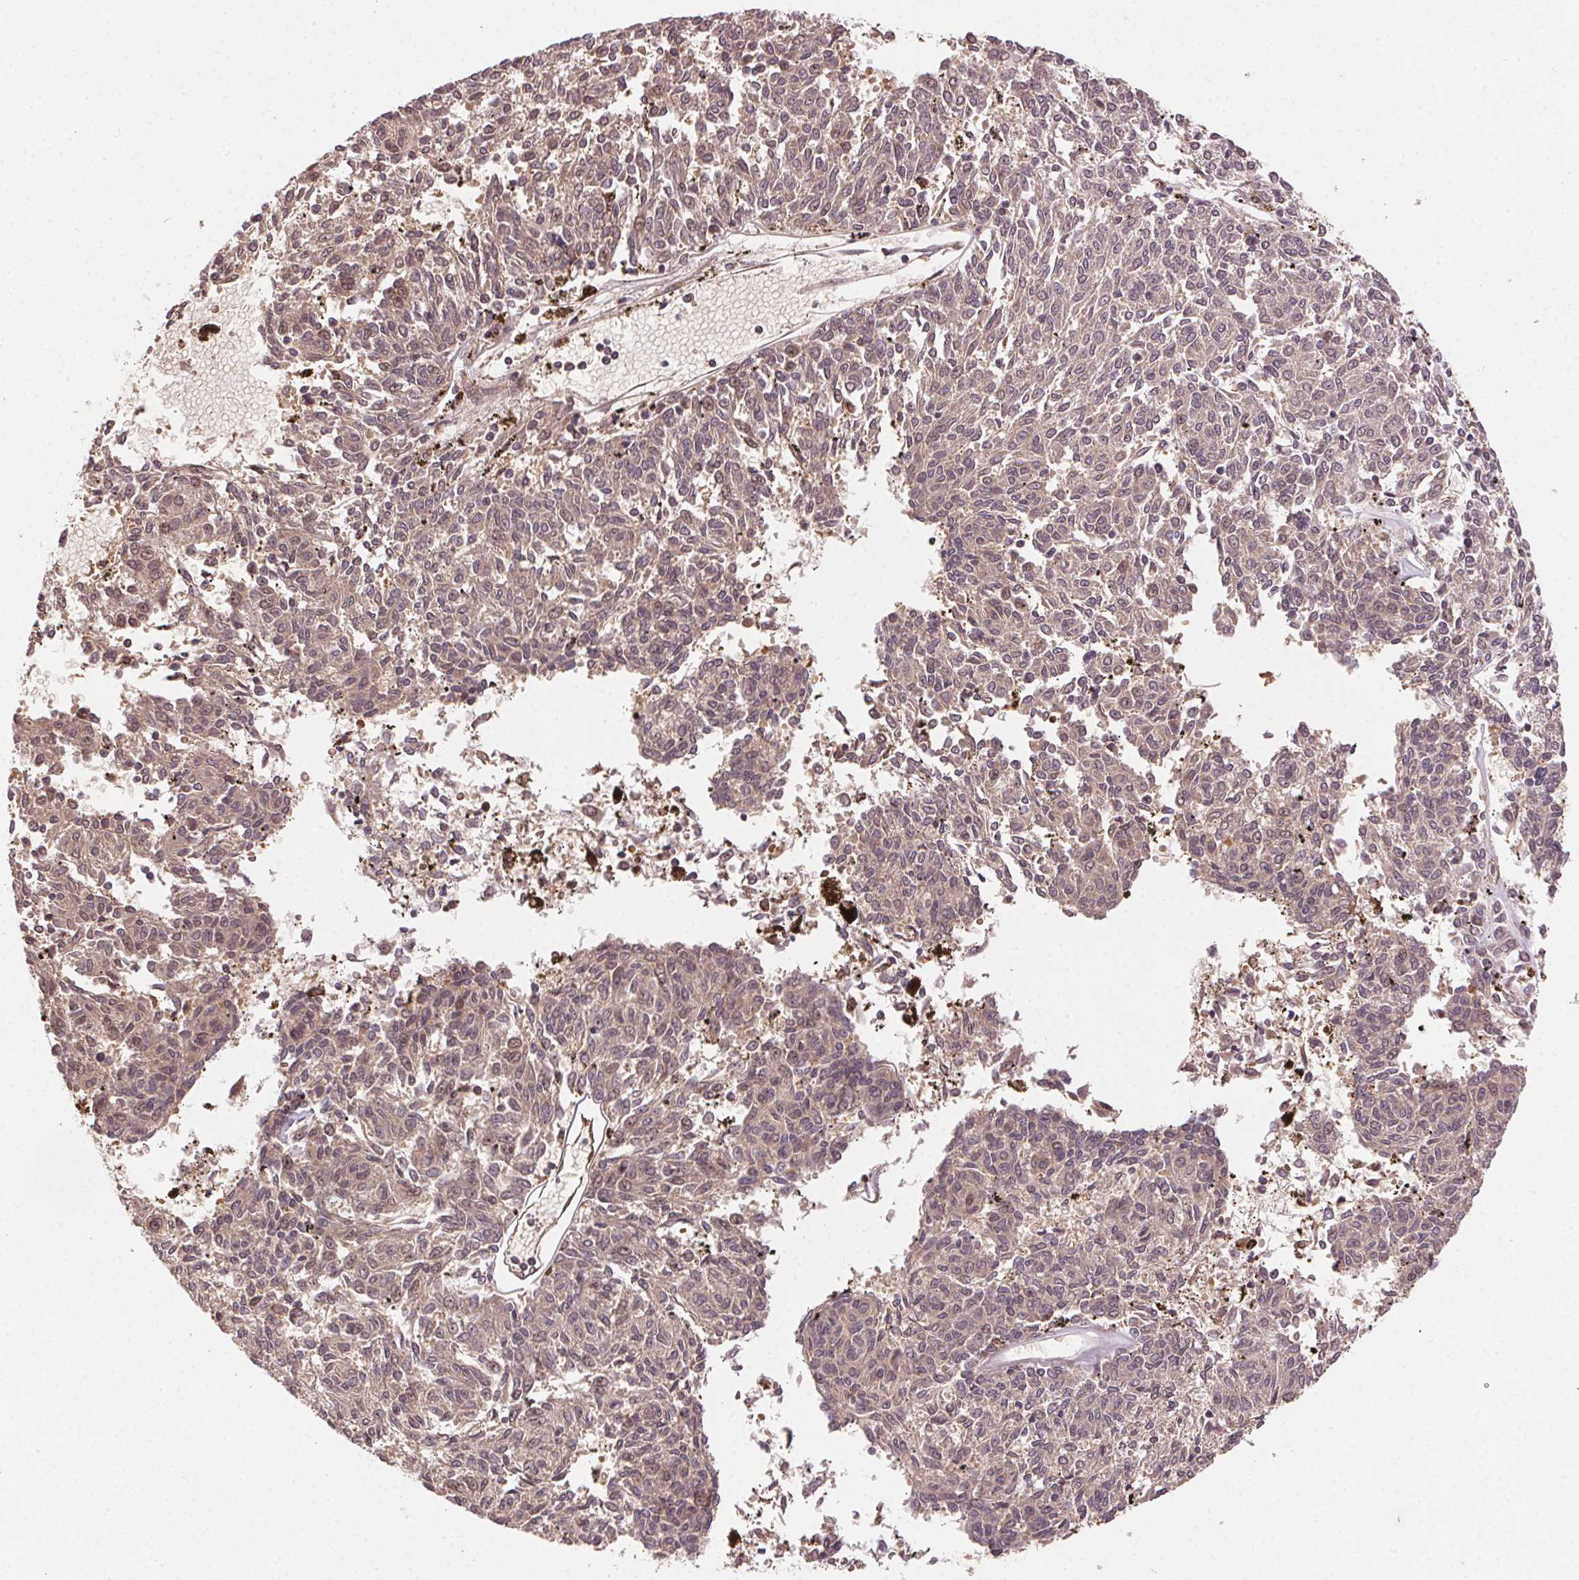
{"staining": {"intensity": "weak", "quantity": ">75%", "location": "cytoplasmic/membranous"}, "tissue": "melanoma", "cell_type": "Tumor cells", "image_type": "cancer", "snomed": [{"axis": "morphology", "description": "Malignant melanoma, NOS"}, {"axis": "topography", "description": "Skin"}], "caption": "Immunohistochemistry micrograph of malignant melanoma stained for a protein (brown), which displays low levels of weak cytoplasmic/membranous expression in about >75% of tumor cells.", "gene": "KLHL15", "patient": {"sex": "female", "age": 72}}